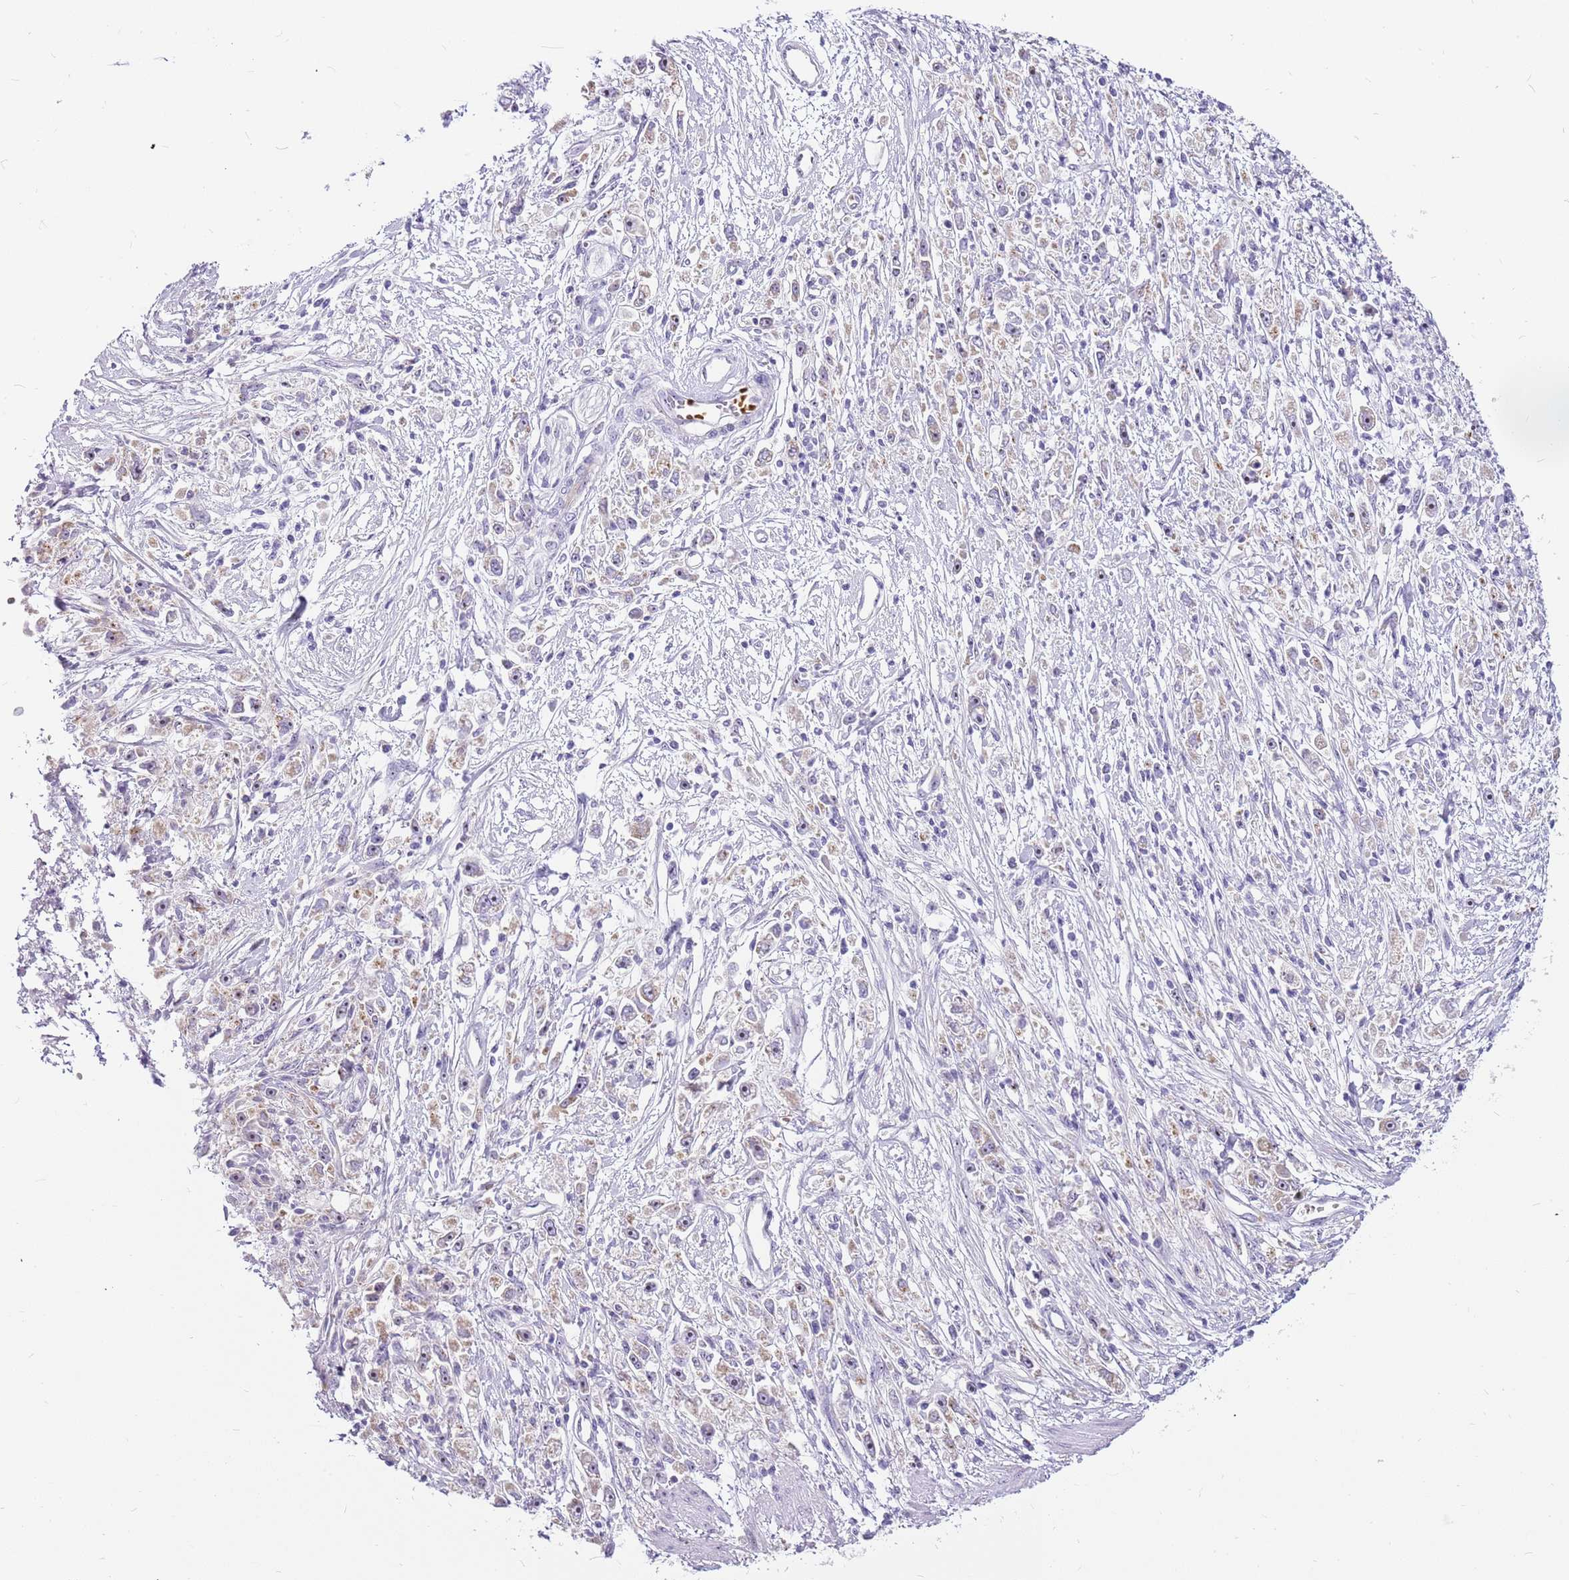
{"staining": {"intensity": "weak", "quantity": "<25%", "location": "cytoplasmic/membranous"}, "tissue": "stomach cancer", "cell_type": "Tumor cells", "image_type": "cancer", "snomed": [{"axis": "morphology", "description": "Adenocarcinoma, NOS"}, {"axis": "topography", "description": "Stomach"}], "caption": "Immunohistochemical staining of stomach adenocarcinoma exhibits no significant positivity in tumor cells.", "gene": "DNAJA3", "patient": {"sex": "female", "age": 59}}